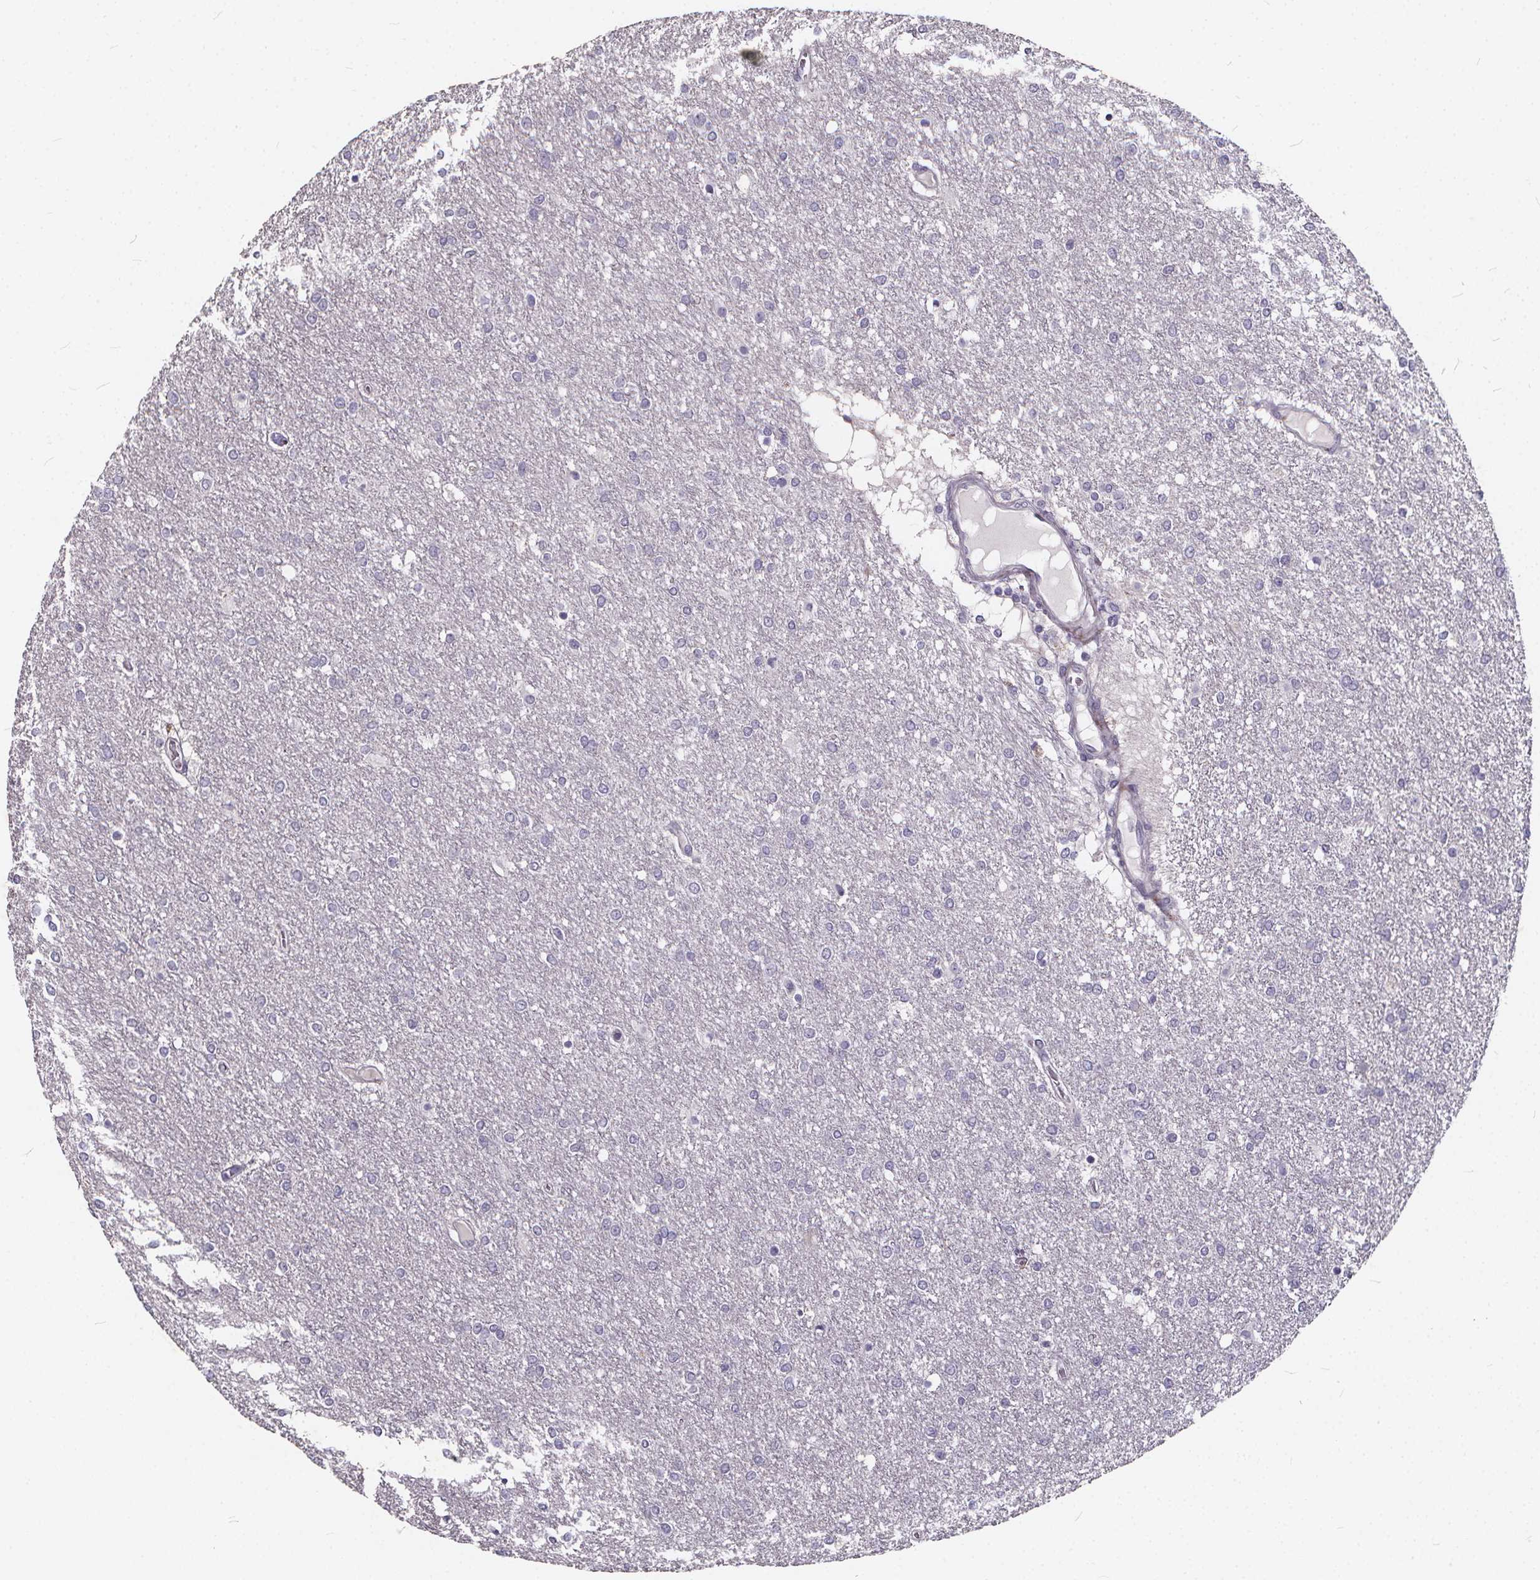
{"staining": {"intensity": "negative", "quantity": "none", "location": "none"}, "tissue": "glioma", "cell_type": "Tumor cells", "image_type": "cancer", "snomed": [{"axis": "morphology", "description": "Glioma, malignant, High grade"}, {"axis": "topography", "description": "Brain"}], "caption": "Glioma stained for a protein using immunohistochemistry reveals no staining tumor cells.", "gene": "TSPAN14", "patient": {"sex": "female", "age": 61}}